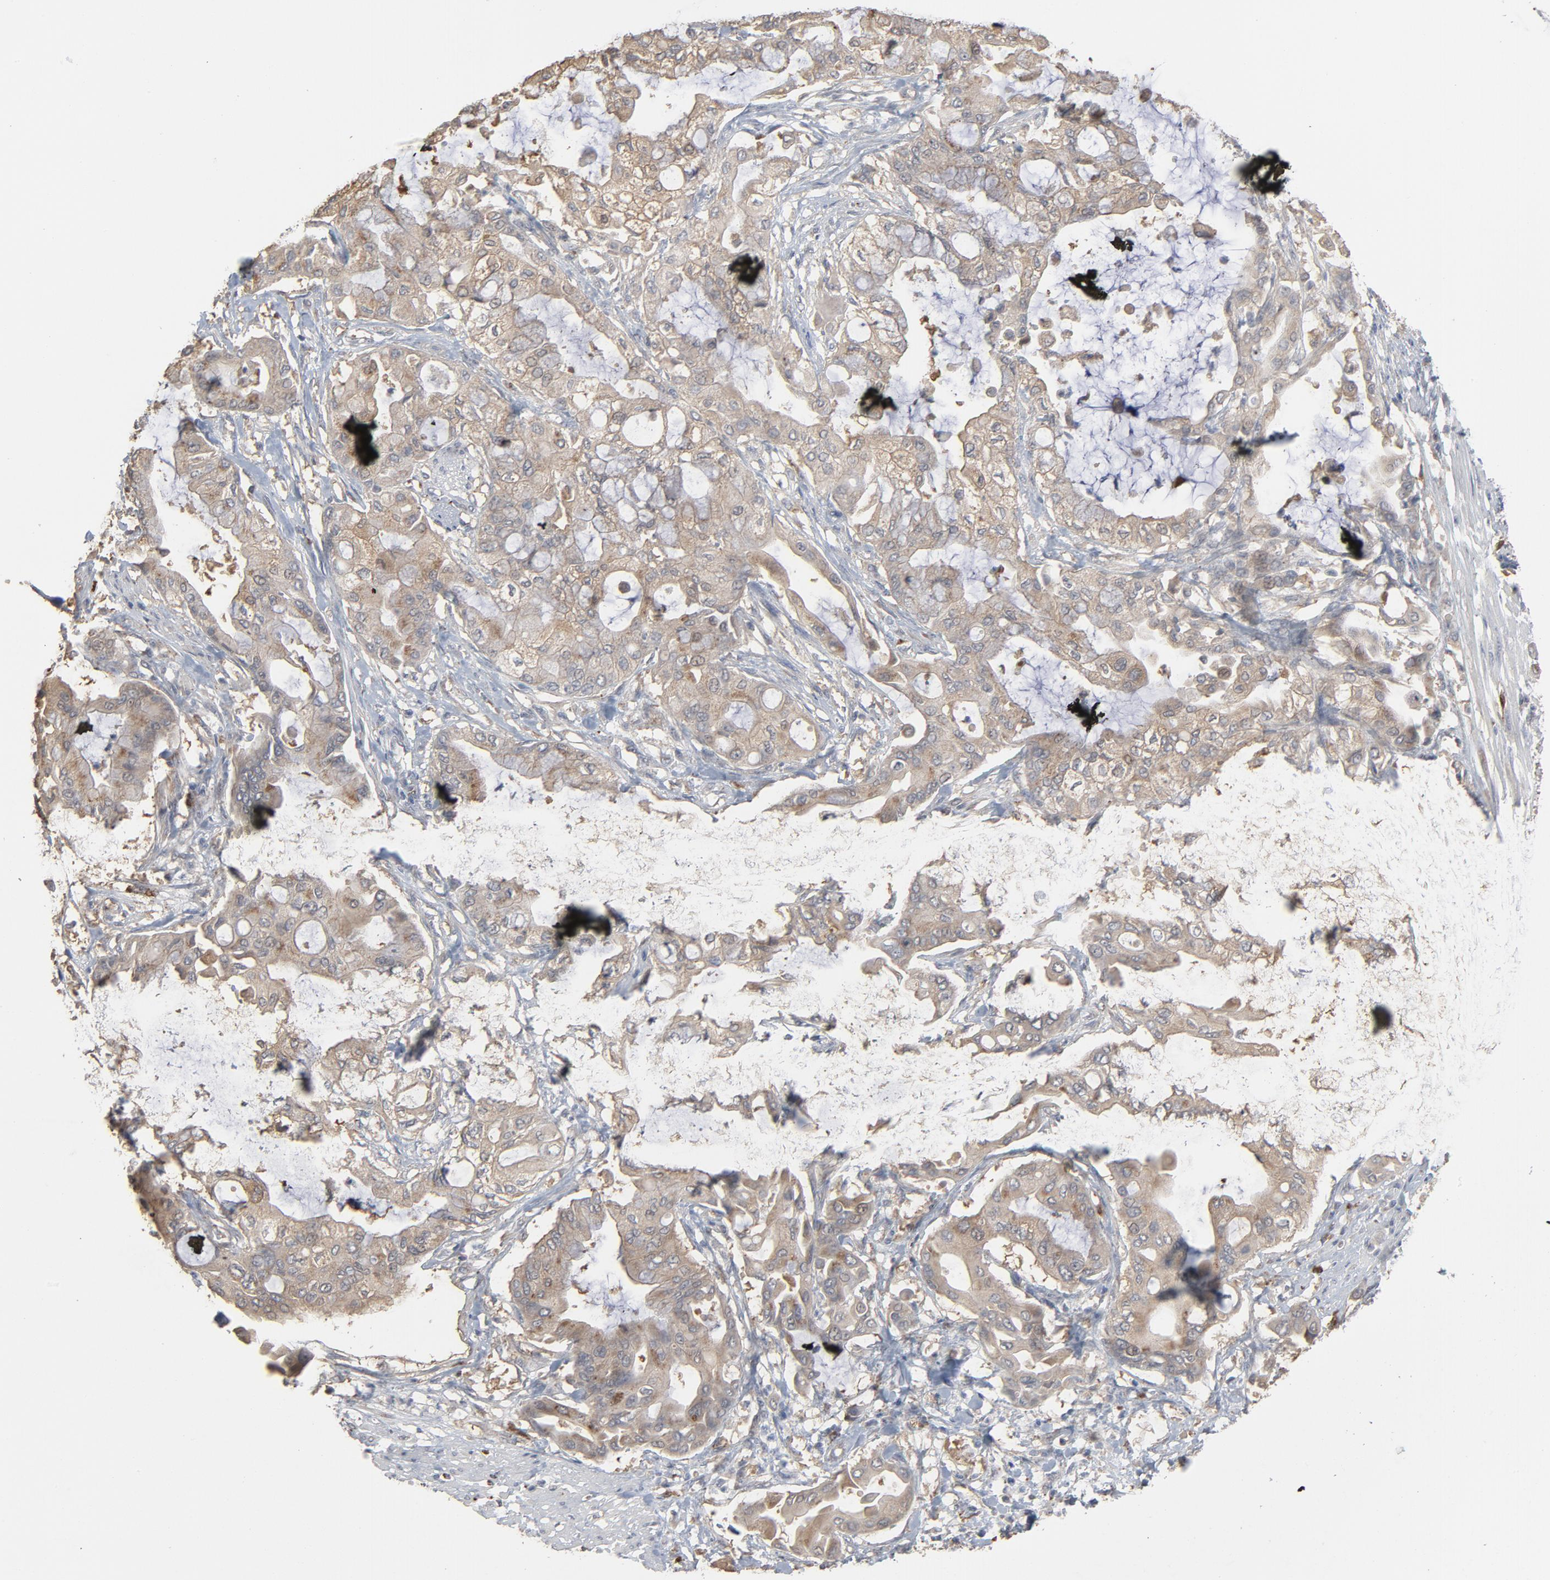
{"staining": {"intensity": "weak", "quantity": ">75%", "location": "cytoplasmic/membranous"}, "tissue": "pancreatic cancer", "cell_type": "Tumor cells", "image_type": "cancer", "snomed": [{"axis": "morphology", "description": "Adenocarcinoma, NOS"}, {"axis": "morphology", "description": "Adenocarcinoma, metastatic, NOS"}, {"axis": "topography", "description": "Lymph node"}, {"axis": "topography", "description": "Pancreas"}, {"axis": "topography", "description": "Duodenum"}], "caption": "Protein expression analysis of human pancreatic cancer reveals weak cytoplasmic/membranous positivity in approximately >75% of tumor cells.", "gene": "POMT2", "patient": {"sex": "female", "age": 64}}